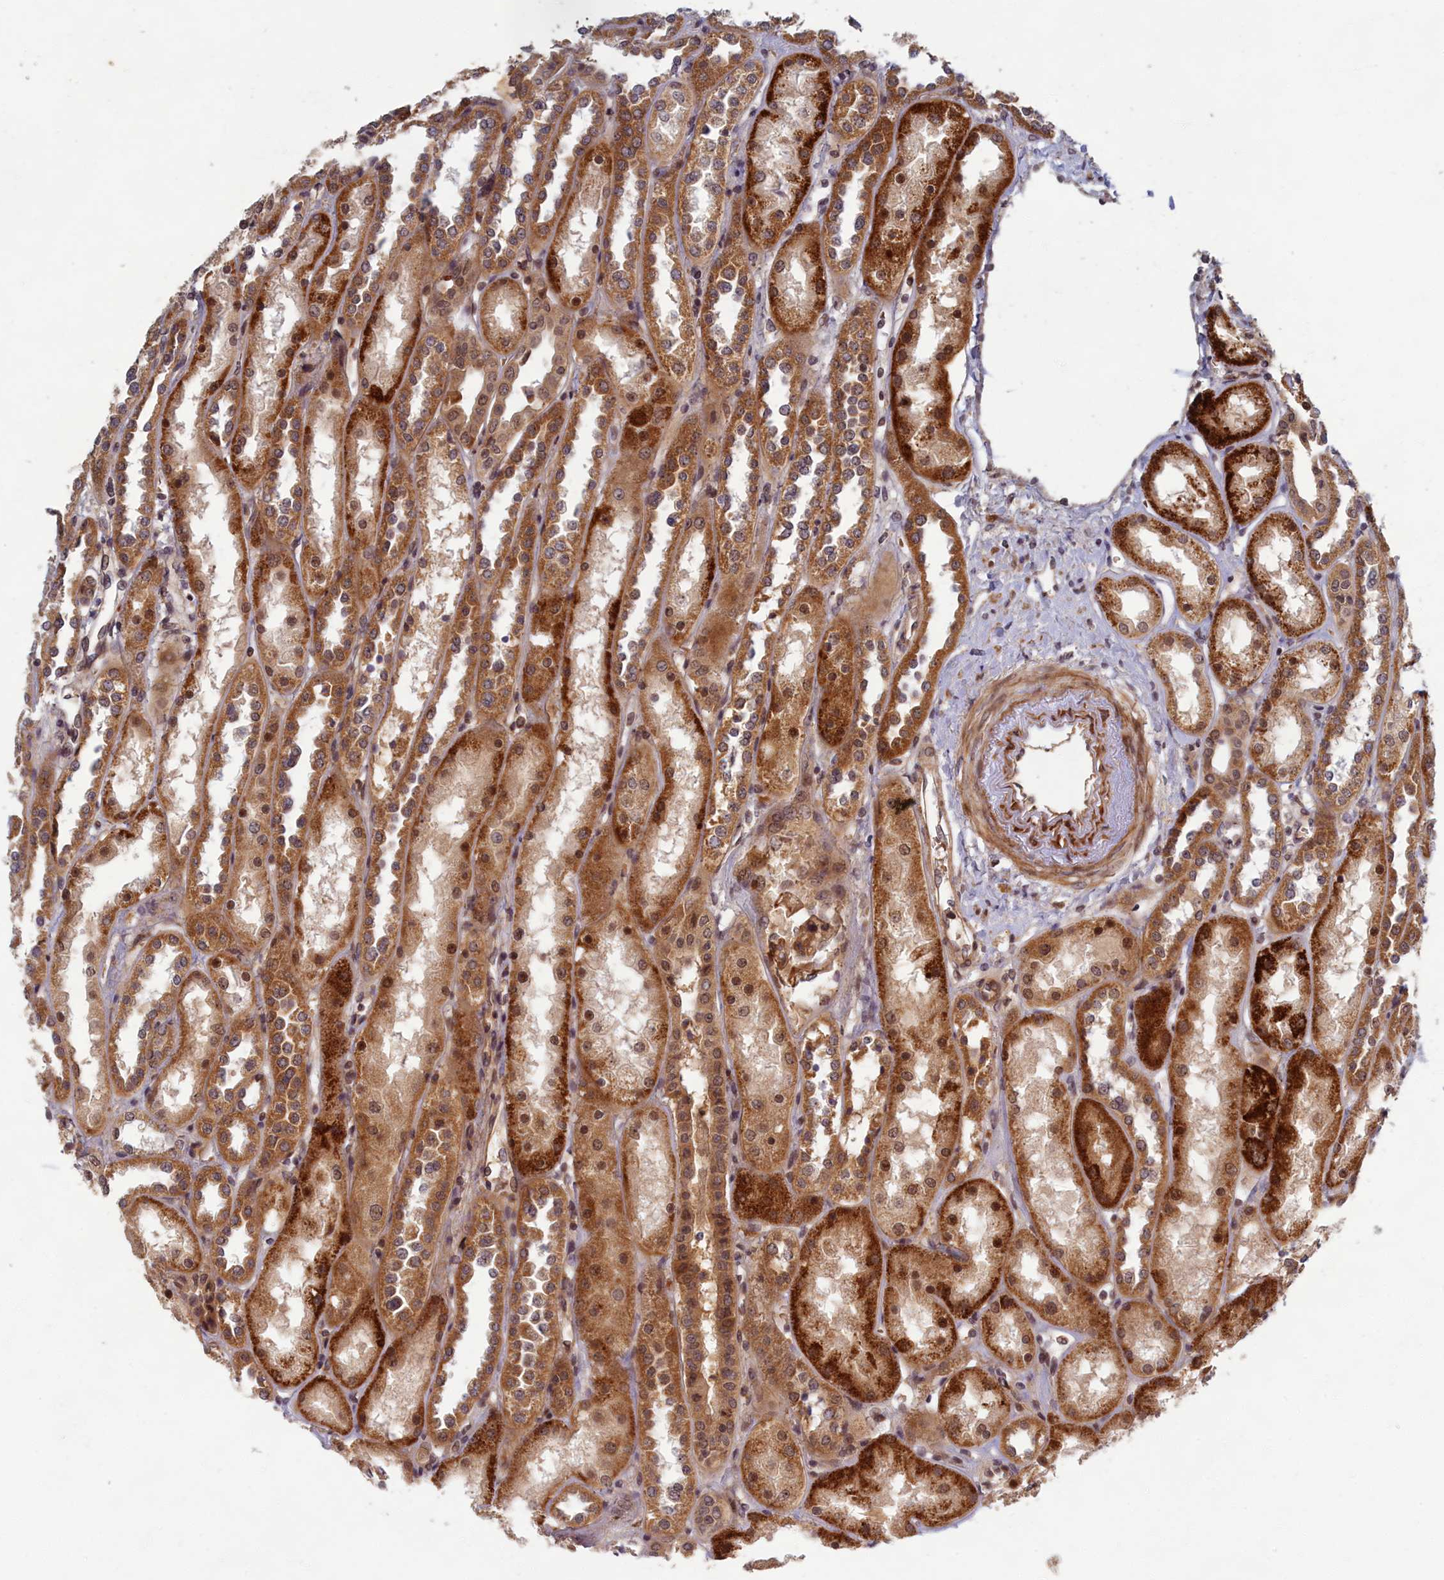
{"staining": {"intensity": "strong", "quantity": ">75%", "location": "cytoplasmic/membranous"}, "tissue": "kidney", "cell_type": "Cells in glomeruli", "image_type": "normal", "snomed": [{"axis": "morphology", "description": "Normal tissue, NOS"}, {"axis": "topography", "description": "Kidney"}], "caption": "Kidney stained with DAB (3,3'-diaminobenzidine) IHC displays high levels of strong cytoplasmic/membranous expression in approximately >75% of cells in glomeruli.", "gene": "EARS2", "patient": {"sex": "male", "age": 70}}